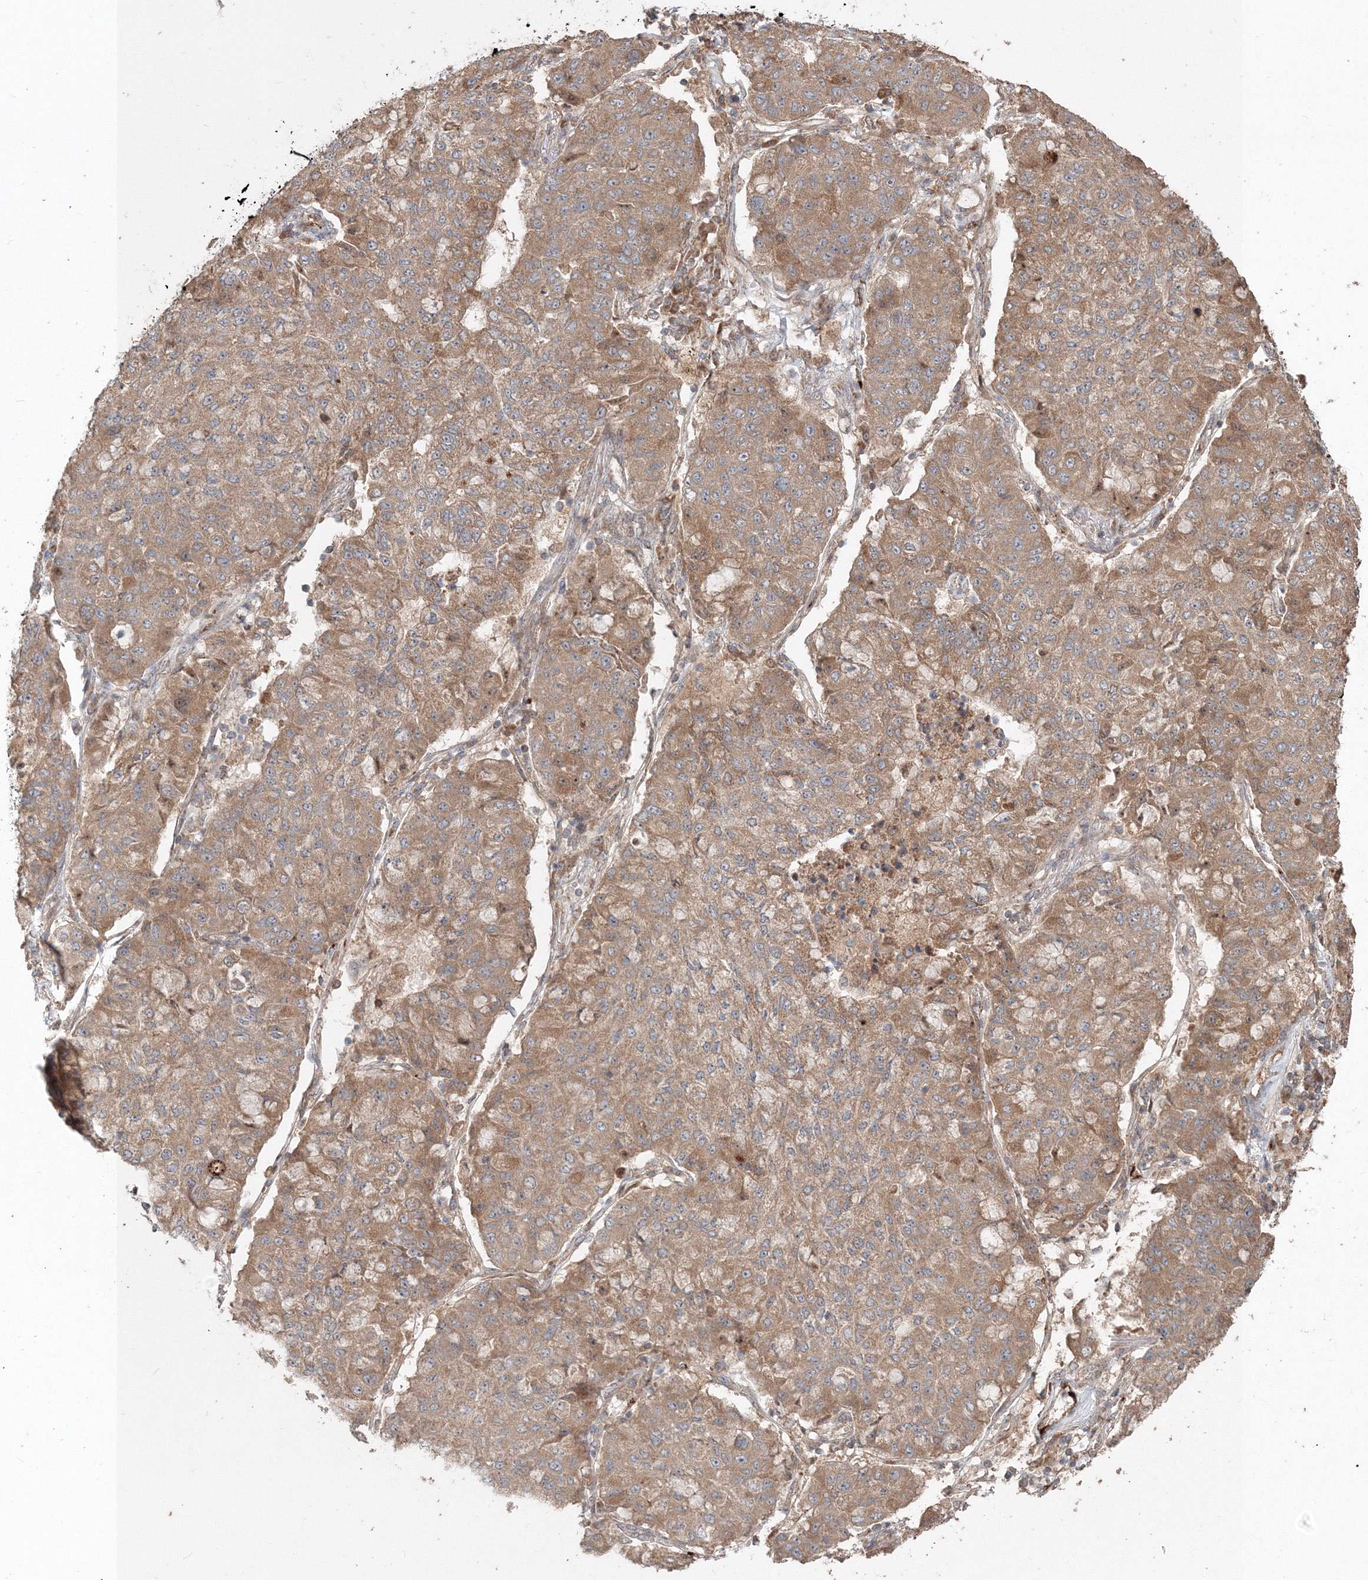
{"staining": {"intensity": "moderate", "quantity": ">75%", "location": "cytoplasmic/membranous"}, "tissue": "lung cancer", "cell_type": "Tumor cells", "image_type": "cancer", "snomed": [{"axis": "morphology", "description": "Squamous cell carcinoma, NOS"}, {"axis": "topography", "description": "Lung"}], "caption": "Lung cancer (squamous cell carcinoma) stained with immunohistochemistry (IHC) displays moderate cytoplasmic/membranous positivity in about >75% of tumor cells.", "gene": "ANAPC16", "patient": {"sex": "male", "age": 74}}